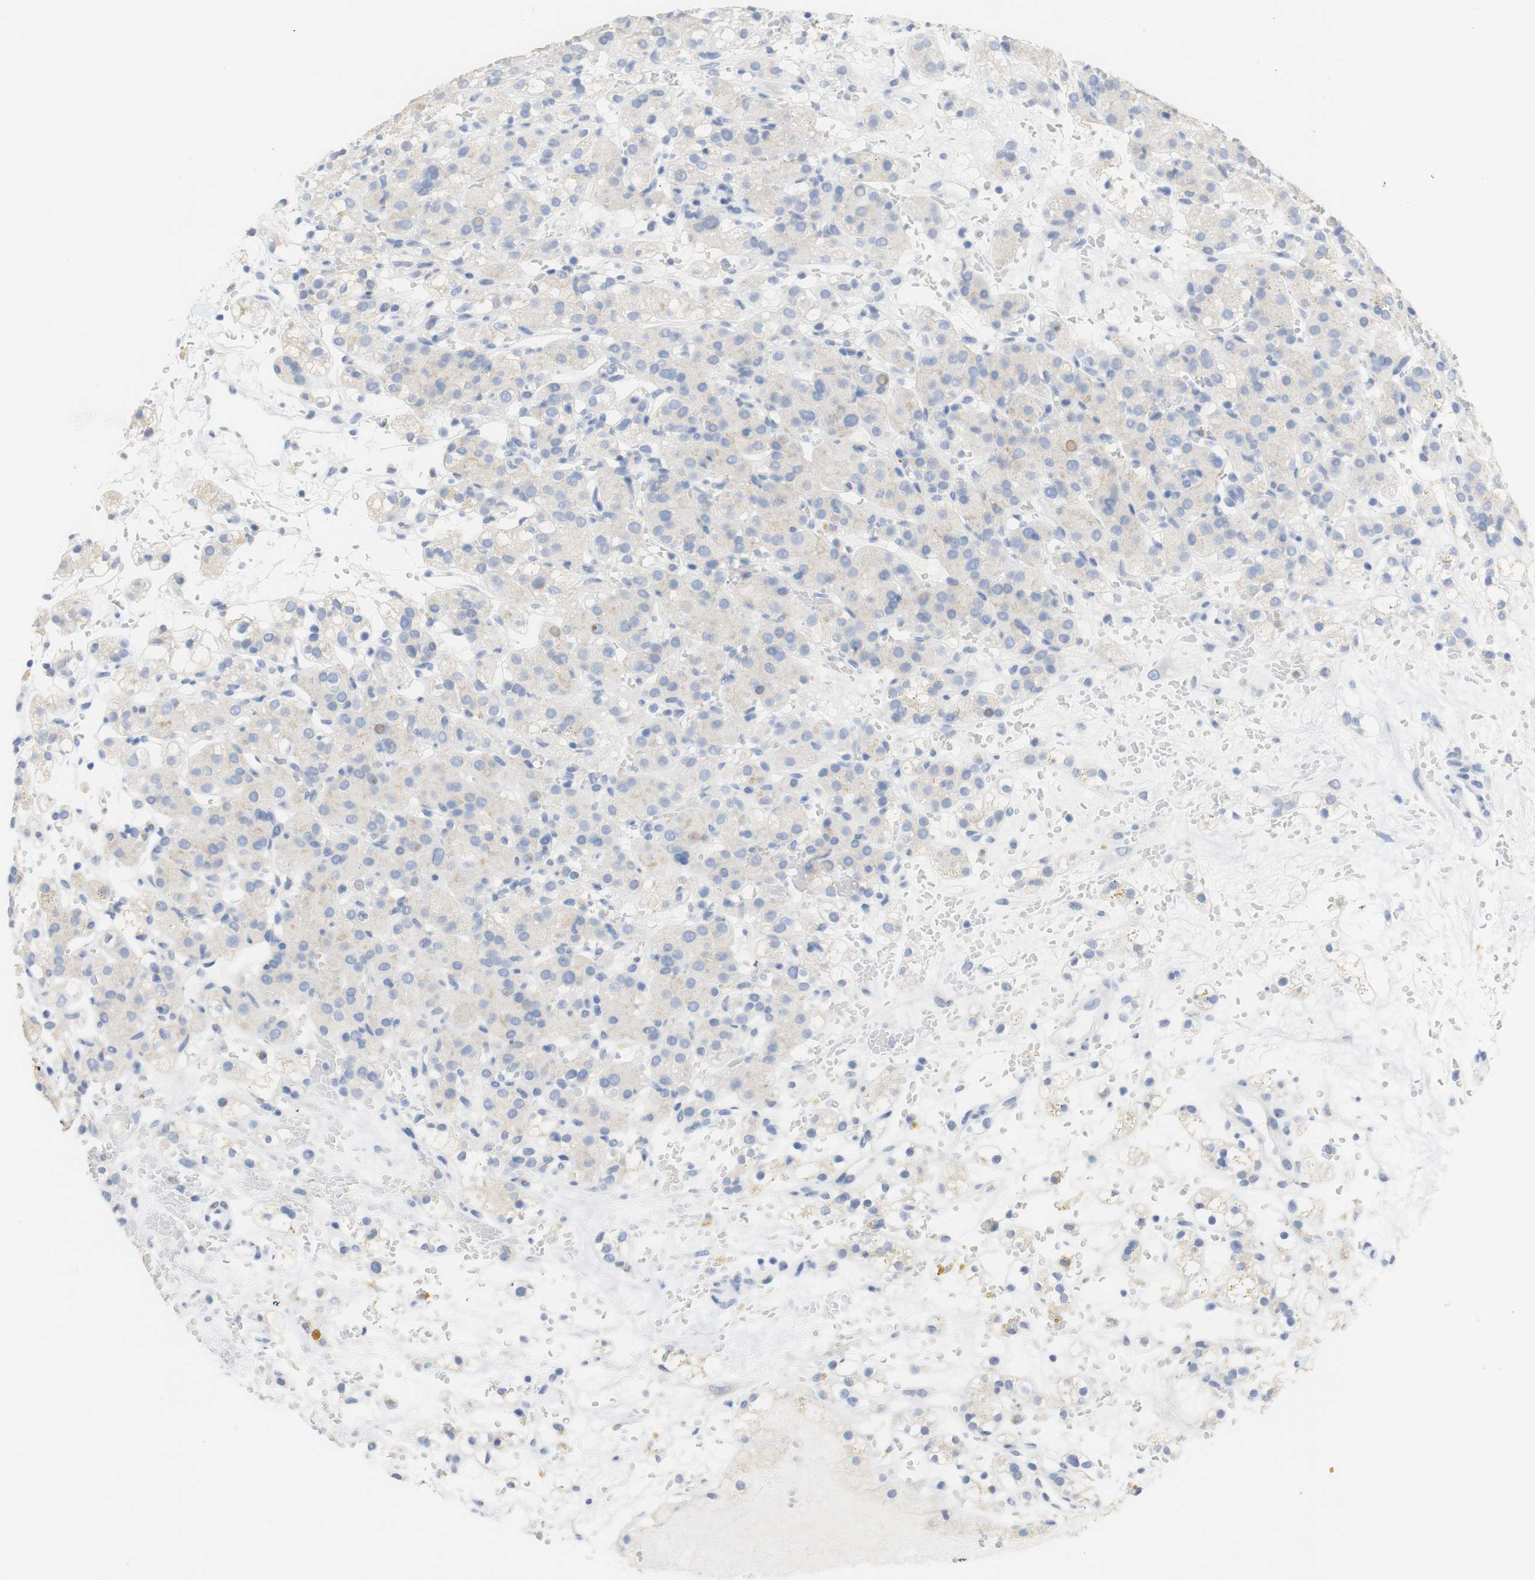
{"staining": {"intensity": "weak", "quantity": ">75%", "location": "cytoplasmic/membranous"}, "tissue": "renal cancer", "cell_type": "Tumor cells", "image_type": "cancer", "snomed": [{"axis": "morphology", "description": "Adenocarcinoma, NOS"}, {"axis": "topography", "description": "Kidney"}], "caption": "A brown stain highlights weak cytoplasmic/membranous expression of a protein in human renal adenocarcinoma tumor cells. (brown staining indicates protein expression, while blue staining denotes nuclei).", "gene": "DSC2", "patient": {"sex": "male", "age": 61}}